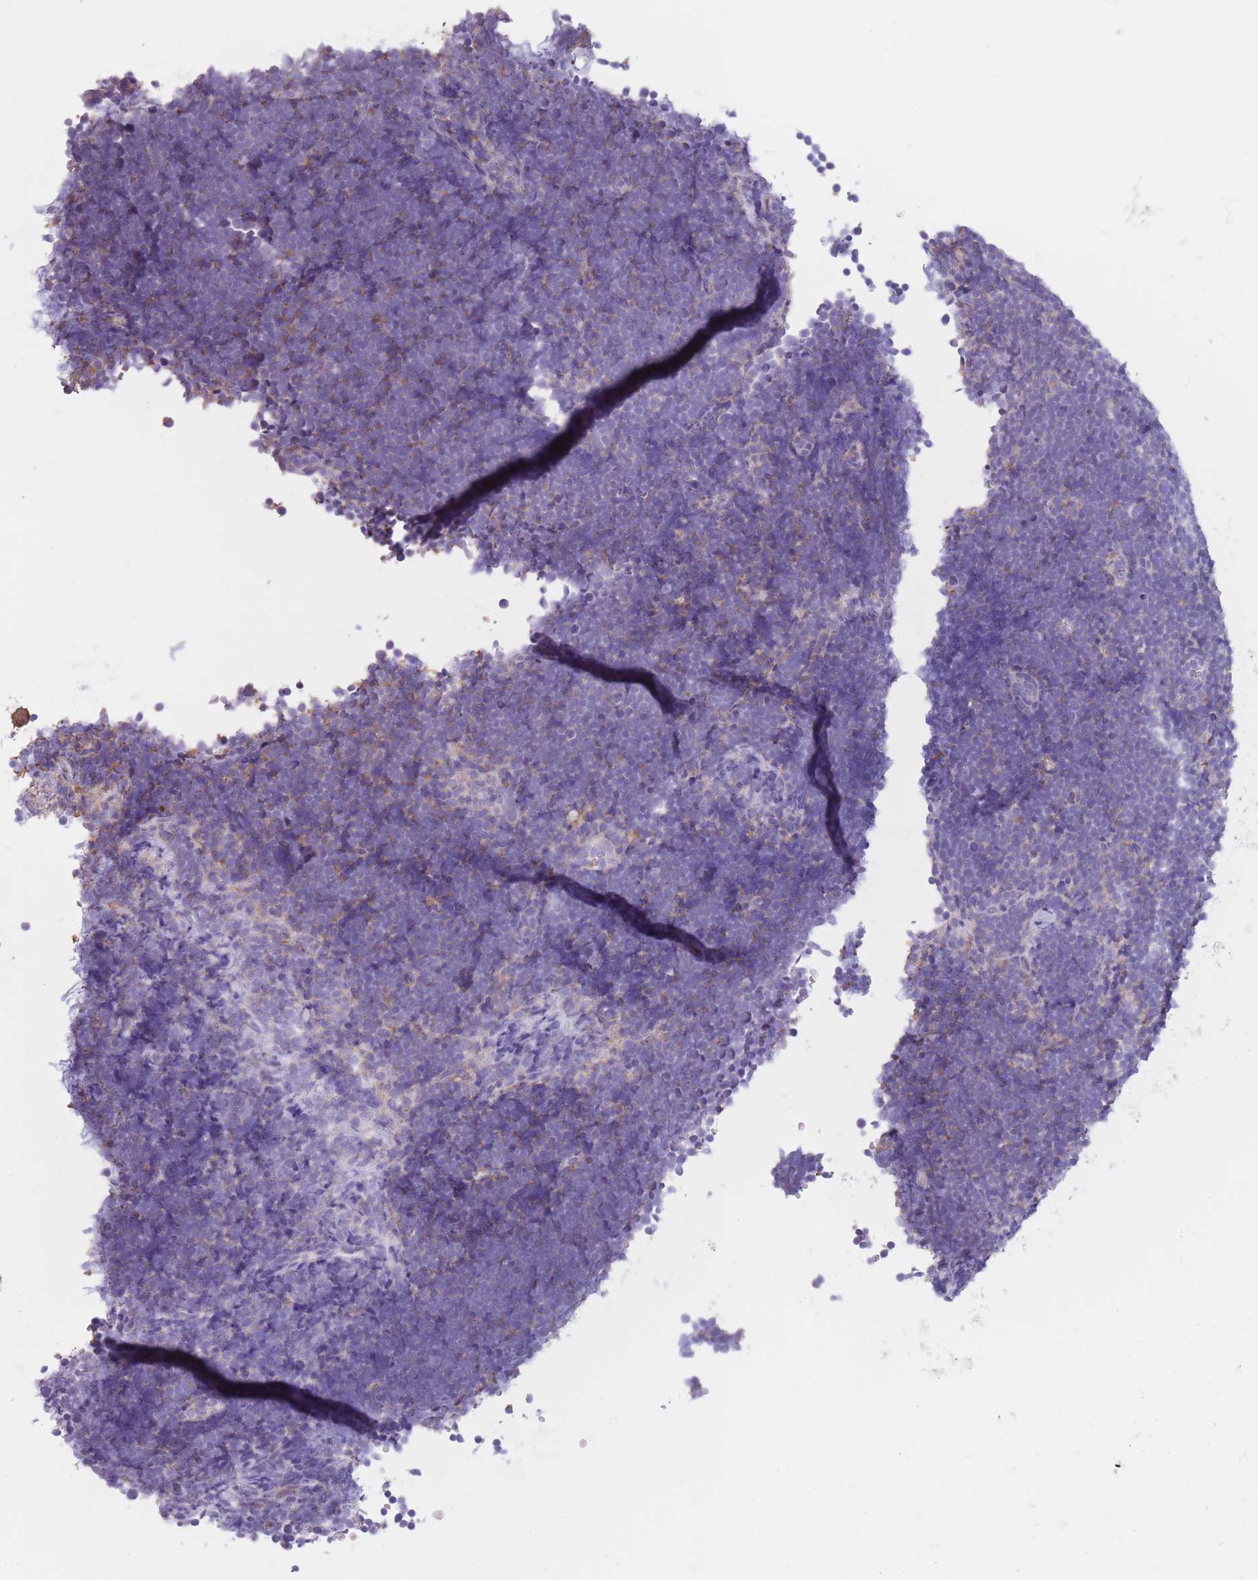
{"staining": {"intensity": "negative", "quantity": "none", "location": "none"}, "tissue": "lymphoma", "cell_type": "Tumor cells", "image_type": "cancer", "snomed": [{"axis": "morphology", "description": "Malignant lymphoma, non-Hodgkin's type, High grade"}, {"axis": "topography", "description": "Lymph node"}], "caption": "This is an immunohistochemistry (IHC) micrograph of lymphoma. There is no positivity in tumor cells.", "gene": "PDHA1", "patient": {"sex": "male", "age": 13}}